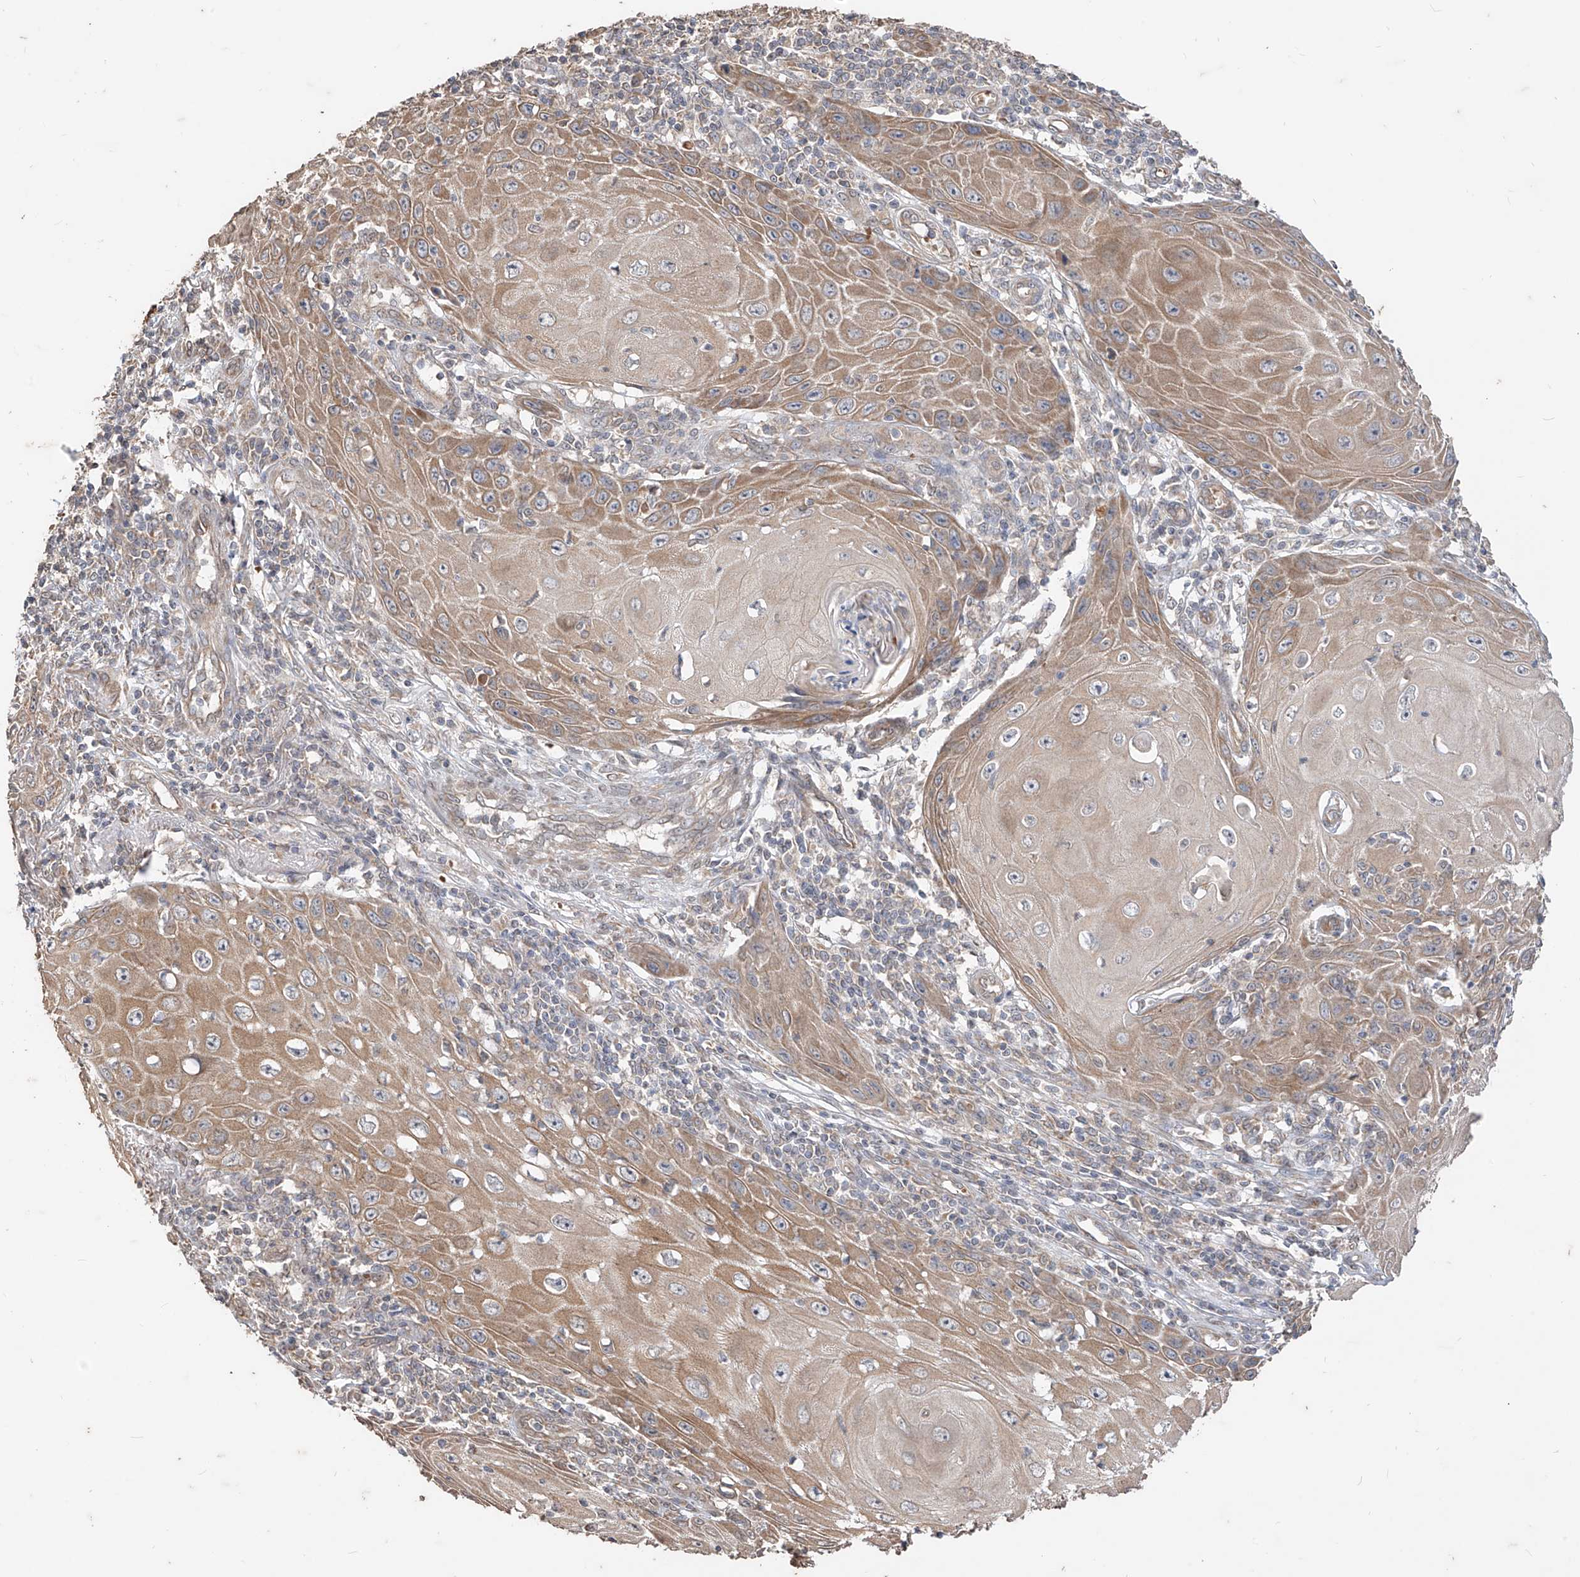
{"staining": {"intensity": "moderate", "quantity": ">75%", "location": "cytoplasmic/membranous"}, "tissue": "skin cancer", "cell_type": "Tumor cells", "image_type": "cancer", "snomed": [{"axis": "morphology", "description": "Squamous cell carcinoma, NOS"}, {"axis": "topography", "description": "Skin"}], "caption": "Squamous cell carcinoma (skin) was stained to show a protein in brown. There is medium levels of moderate cytoplasmic/membranous positivity in approximately >75% of tumor cells. Nuclei are stained in blue.", "gene": "MTUS2", "patient": {"sex": "female", "age": 73}}